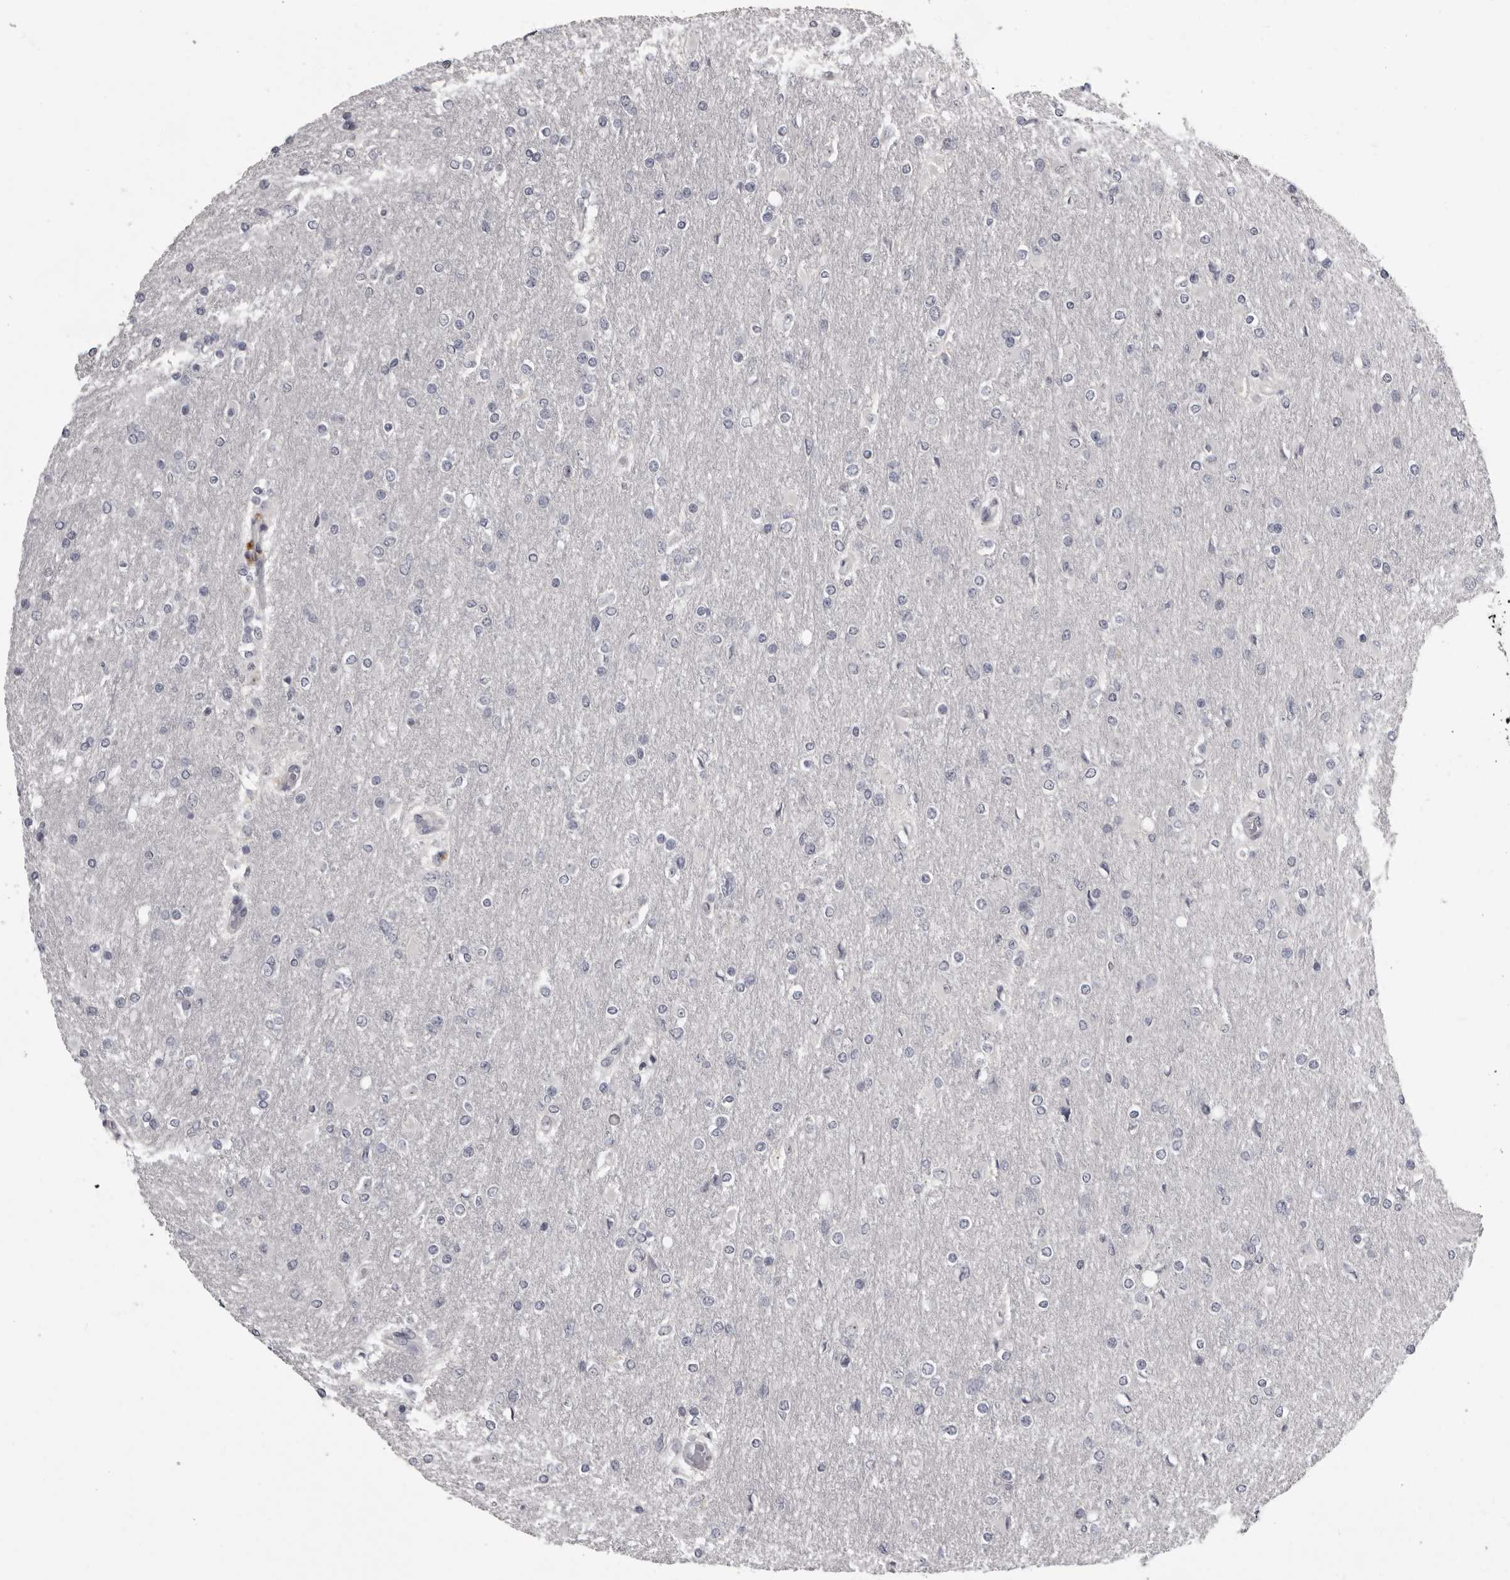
{"staining": {"intensity": "negative", "quantity": "none", "location": "none"}, "tissue": "glioma", "cell_type": "Tumor cells", "image_type": "cancer", "snomed": [{"axis": "morphology", "description": "Glioma, malignant, High grade"}, {"axis": "topography", "description": "Cerebral cortex"}], "caption": "The immunohistochemistry (IHC) photomicrograph has no significant expression in tumor cells of glioma tissue.", "gene": "MRTO4", "patient": {"sex": "female", "age": 36}}